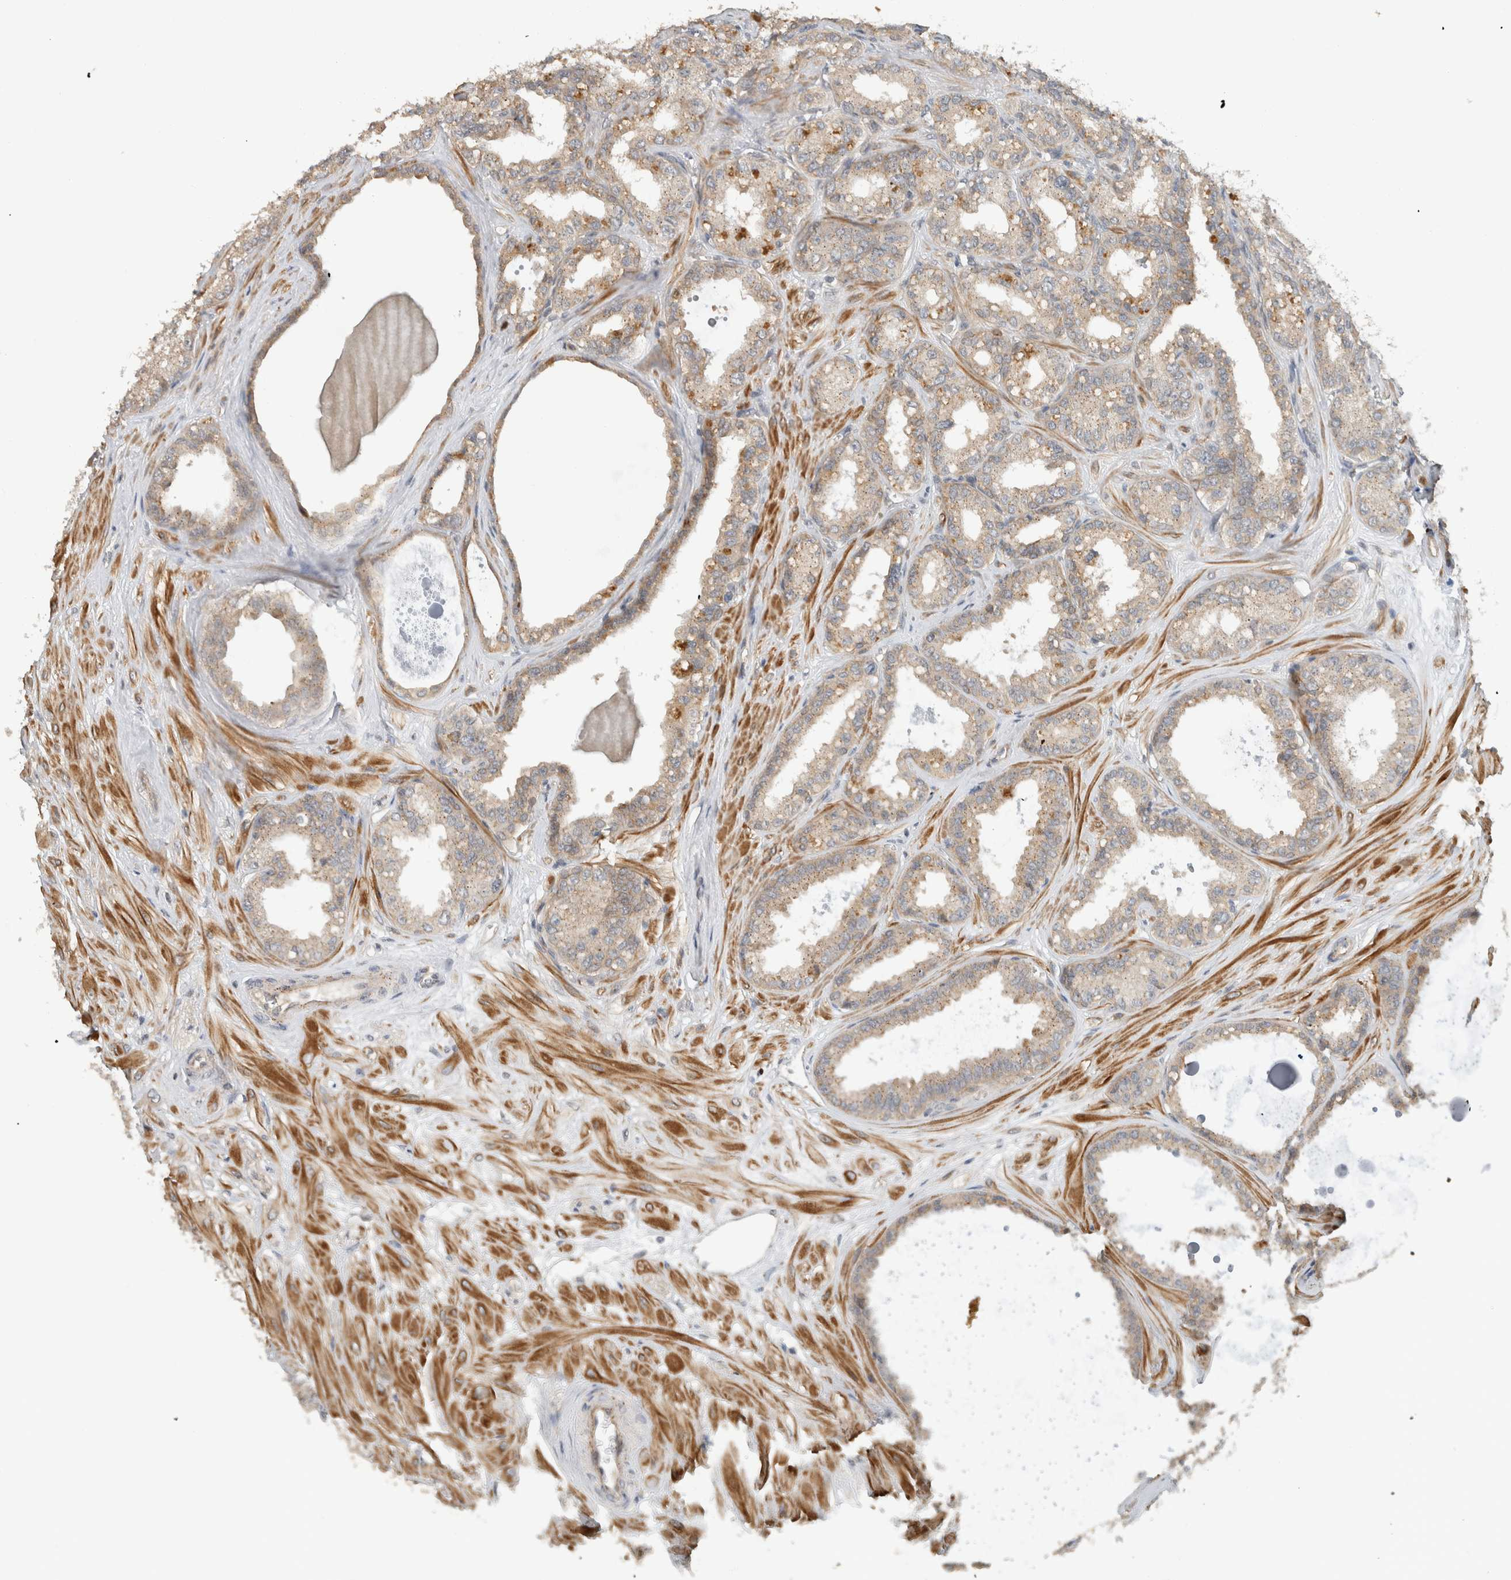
{"staining": {"intensity": "weak", "quantity": "25%-75%", "location": "cytoplasmic/membranous"}, "tissue": "seminal vesicle", "cell_type": "Glandular cells", "image_type": "normal", "snomed": [{"axis": "morphology", "description": "Normal tissue, NOS"}, {"axis": "topography", "description": "Prostate"}, {"axis": "topography", "description": "Seminal veicle"}], "caption": "Protein positivity by immunohistochemistry (IHC) shows weak cytoplasmic/membranous expression in approximately 25%-75% of glandular cells in unremarkable seminal vesicle.", "gene": "ERCC6L2", "patient": {"sex": "male", "age": 51}}